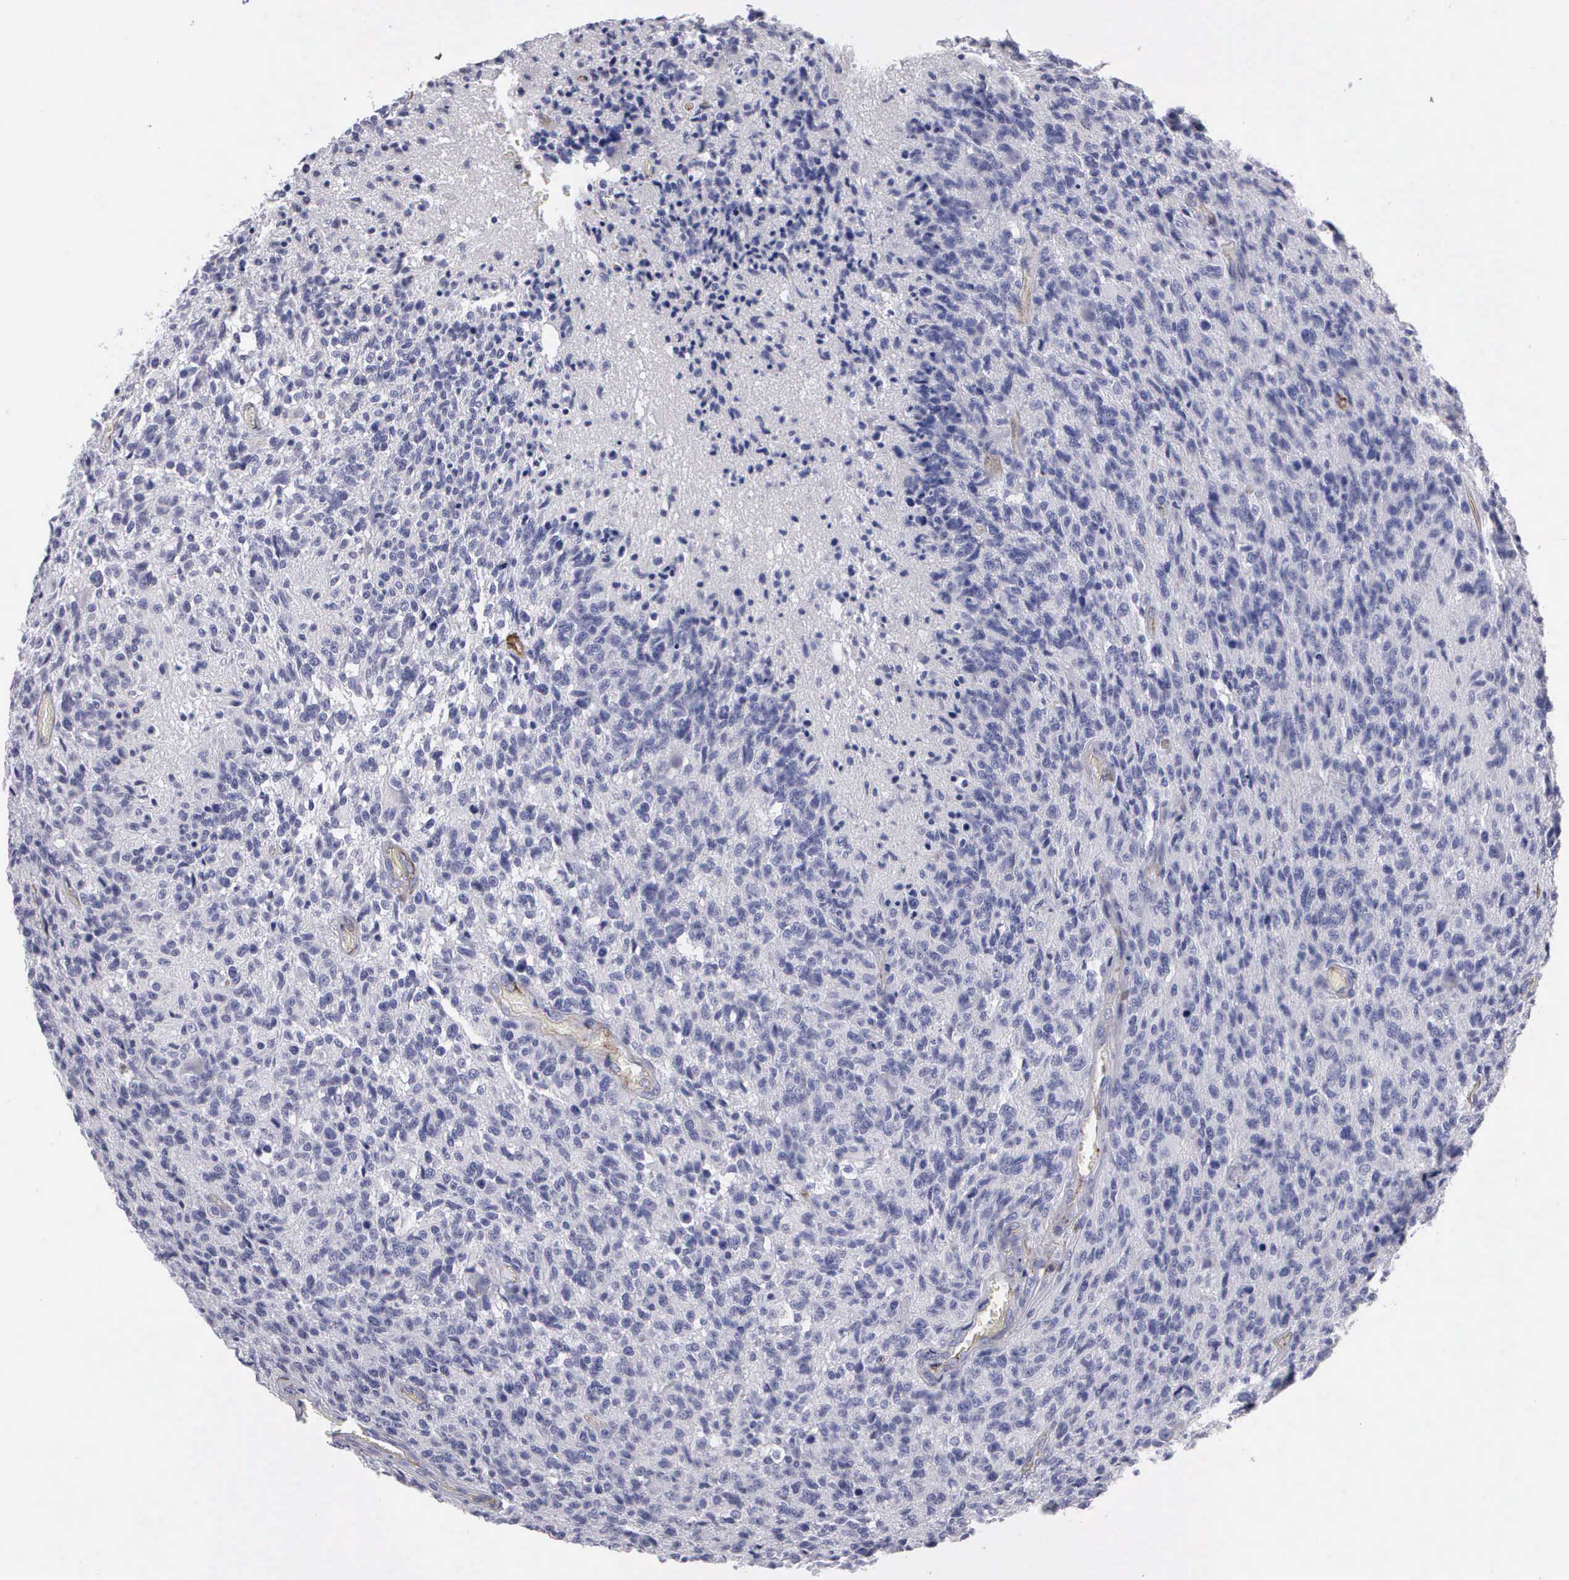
{"staining": {"intensity": "negative", "quantity": "none", "location": "none"}, "tissue": "glioma", "cell_type": "Tumor cells", "image_type": "cancer", "snomed": [{"axis": "morphology", "description": "Glioma, malignant, High grade"}, {"axis": "topography", "description": "Brain"}], "caption": "Histopathology image shows no protein staining in tumor cells of glioma tissue.", "gene": "MAGEB10", "patient": {"sex": "male", "age": 36}}